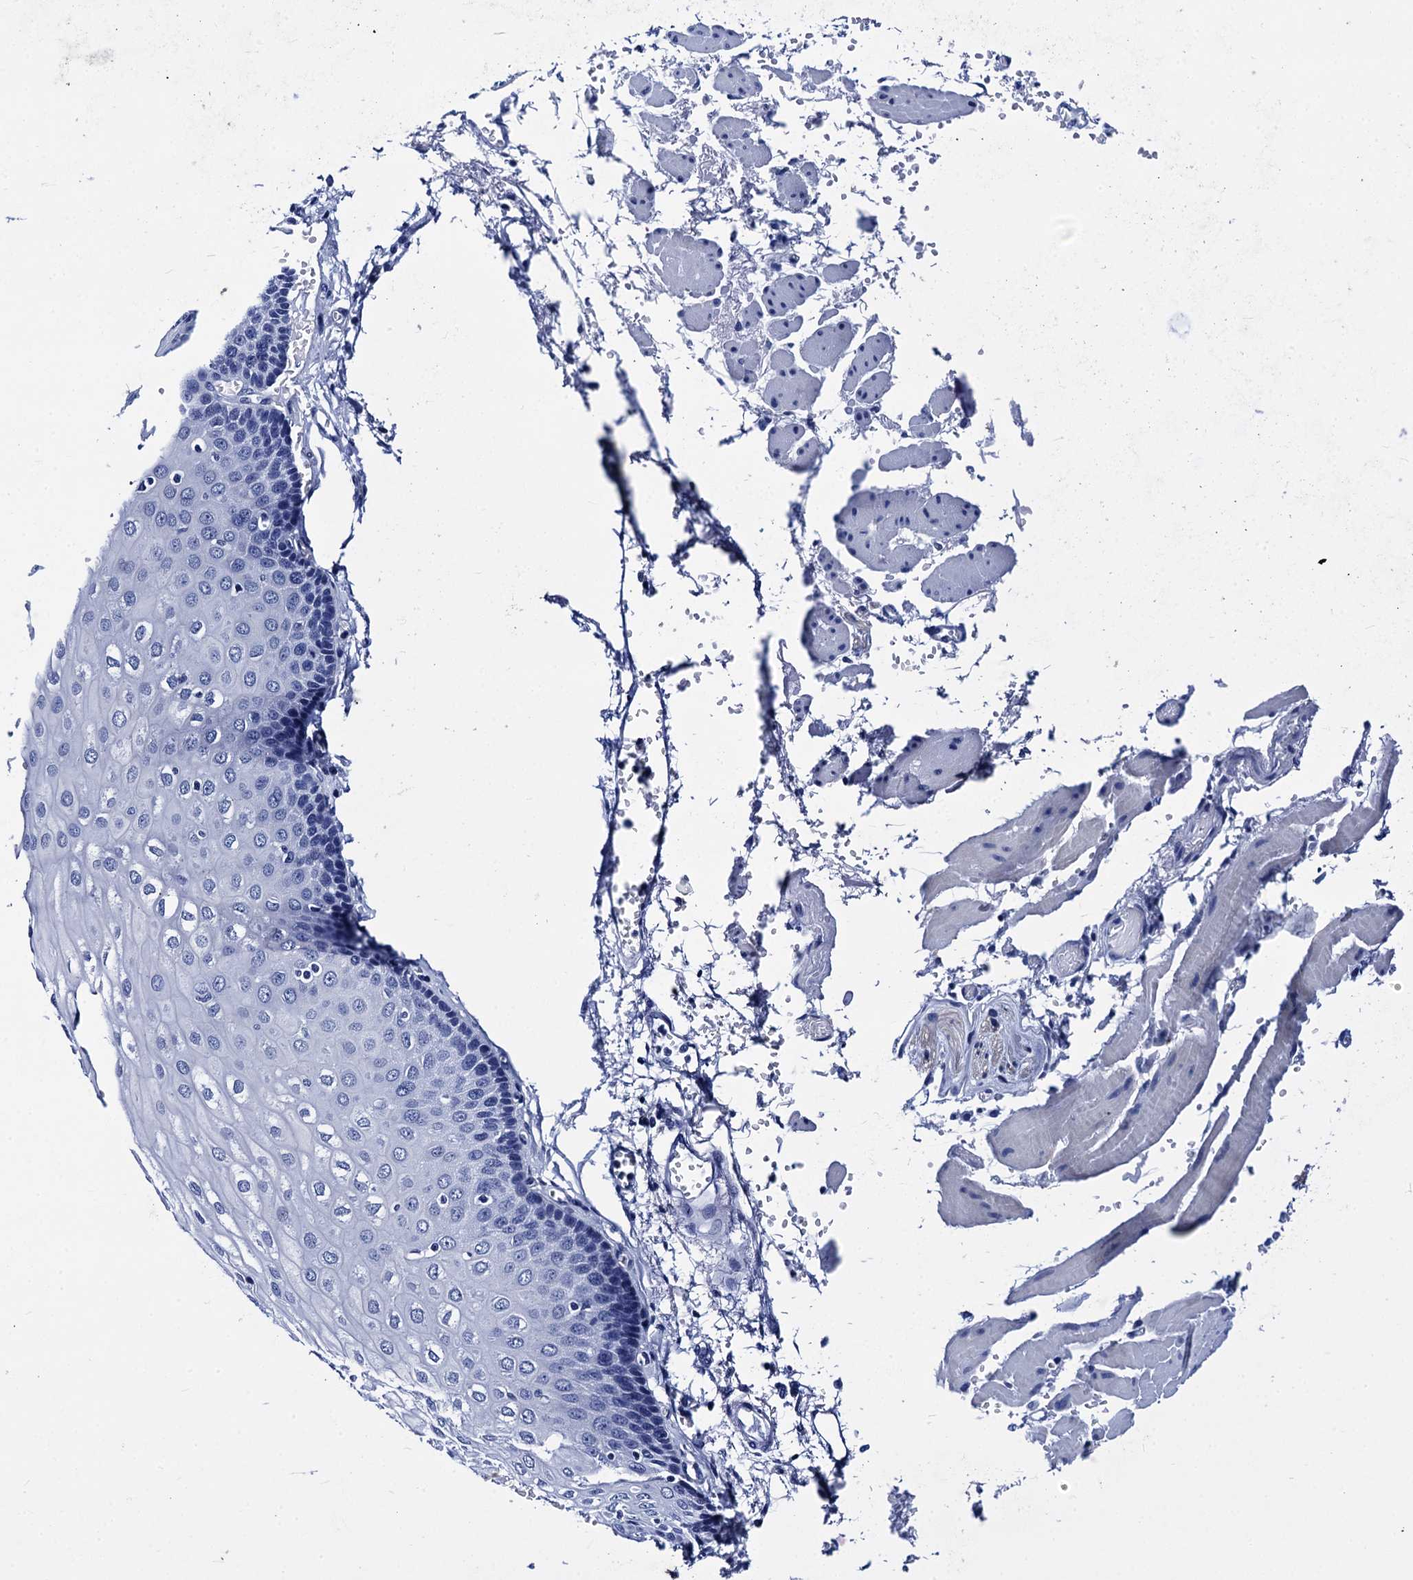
{"staining": {"intensity": "negative", "quantity": "none", "location": "none"}, "tissue": "esophagus", "cell_type": "Squamous epithelial cells", "image_type": "normal", "snomed": [{"axis": "morphology", "description": "Normal tissue, NOS"}, {"axis": "topography", "description": "Esophagus"}], "caption": "Immunohistochemistry (IHC) of benign esophagus exhibits no positivity in squamous epithelial cells.", "gene": "MYBPC3", "patient": {"sex": "male", "age": 81}}